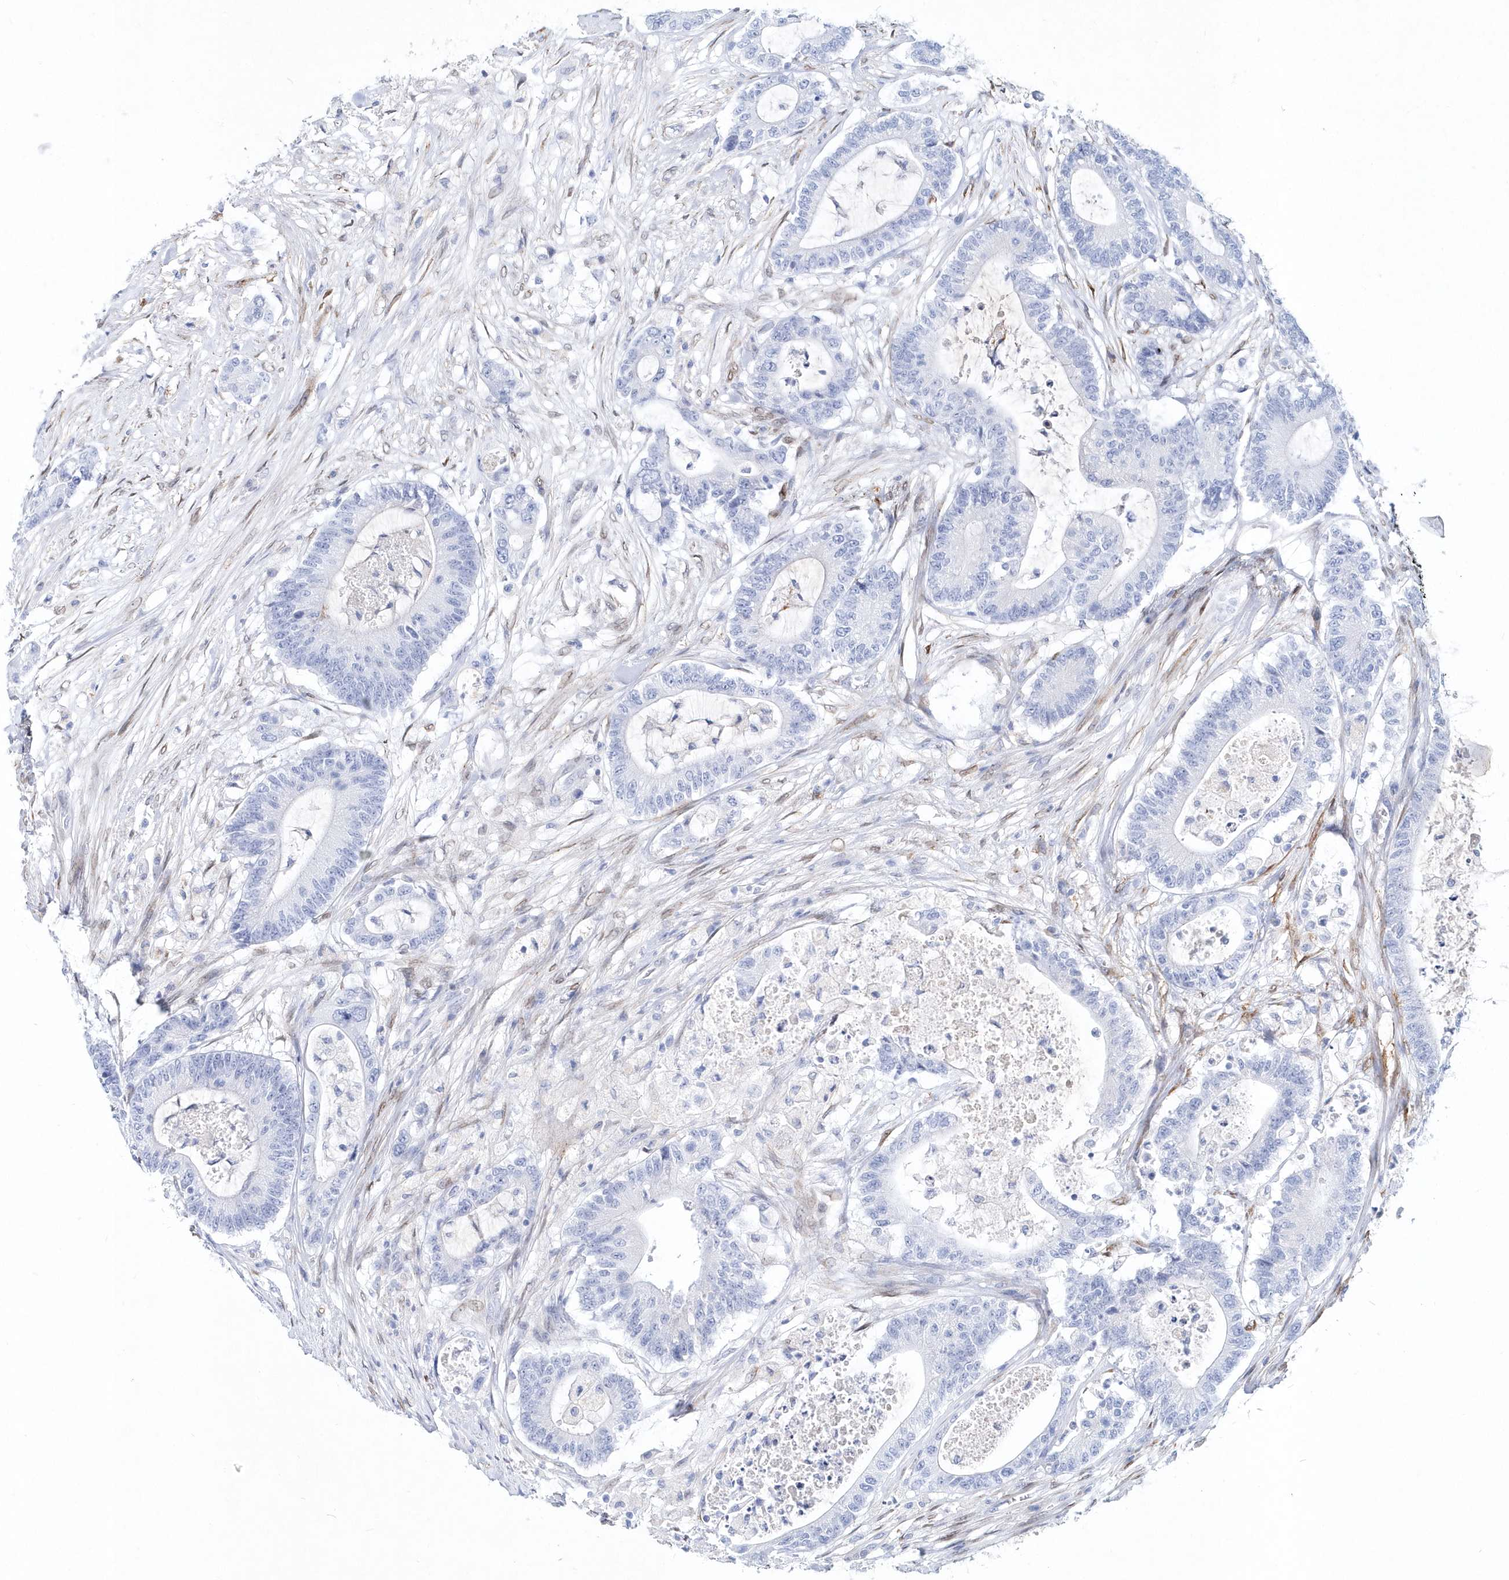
{"staining": {"intensity": "negative", "quantity": "none", "location": "none"}, "tissue": "colorectal cancer", "cell_type": "Tumor cells", "image_type": "cancer", "snomed": [{"axis": "morphology", "description": "Adenocarcinoma, NOS"}, {"axis": "topography", "description": "Colon"}], "caption": "High magnification brightfield microscopy of adenocarcinoma (colorectal) stained with DAB (3,3'-diaminobenzidine) (brown) and counterstained with hematoxylin (blue): tumor cells show no significant positivity.", "gene": "SPINK7", "patient": {"sex": "female", "age": 84}}